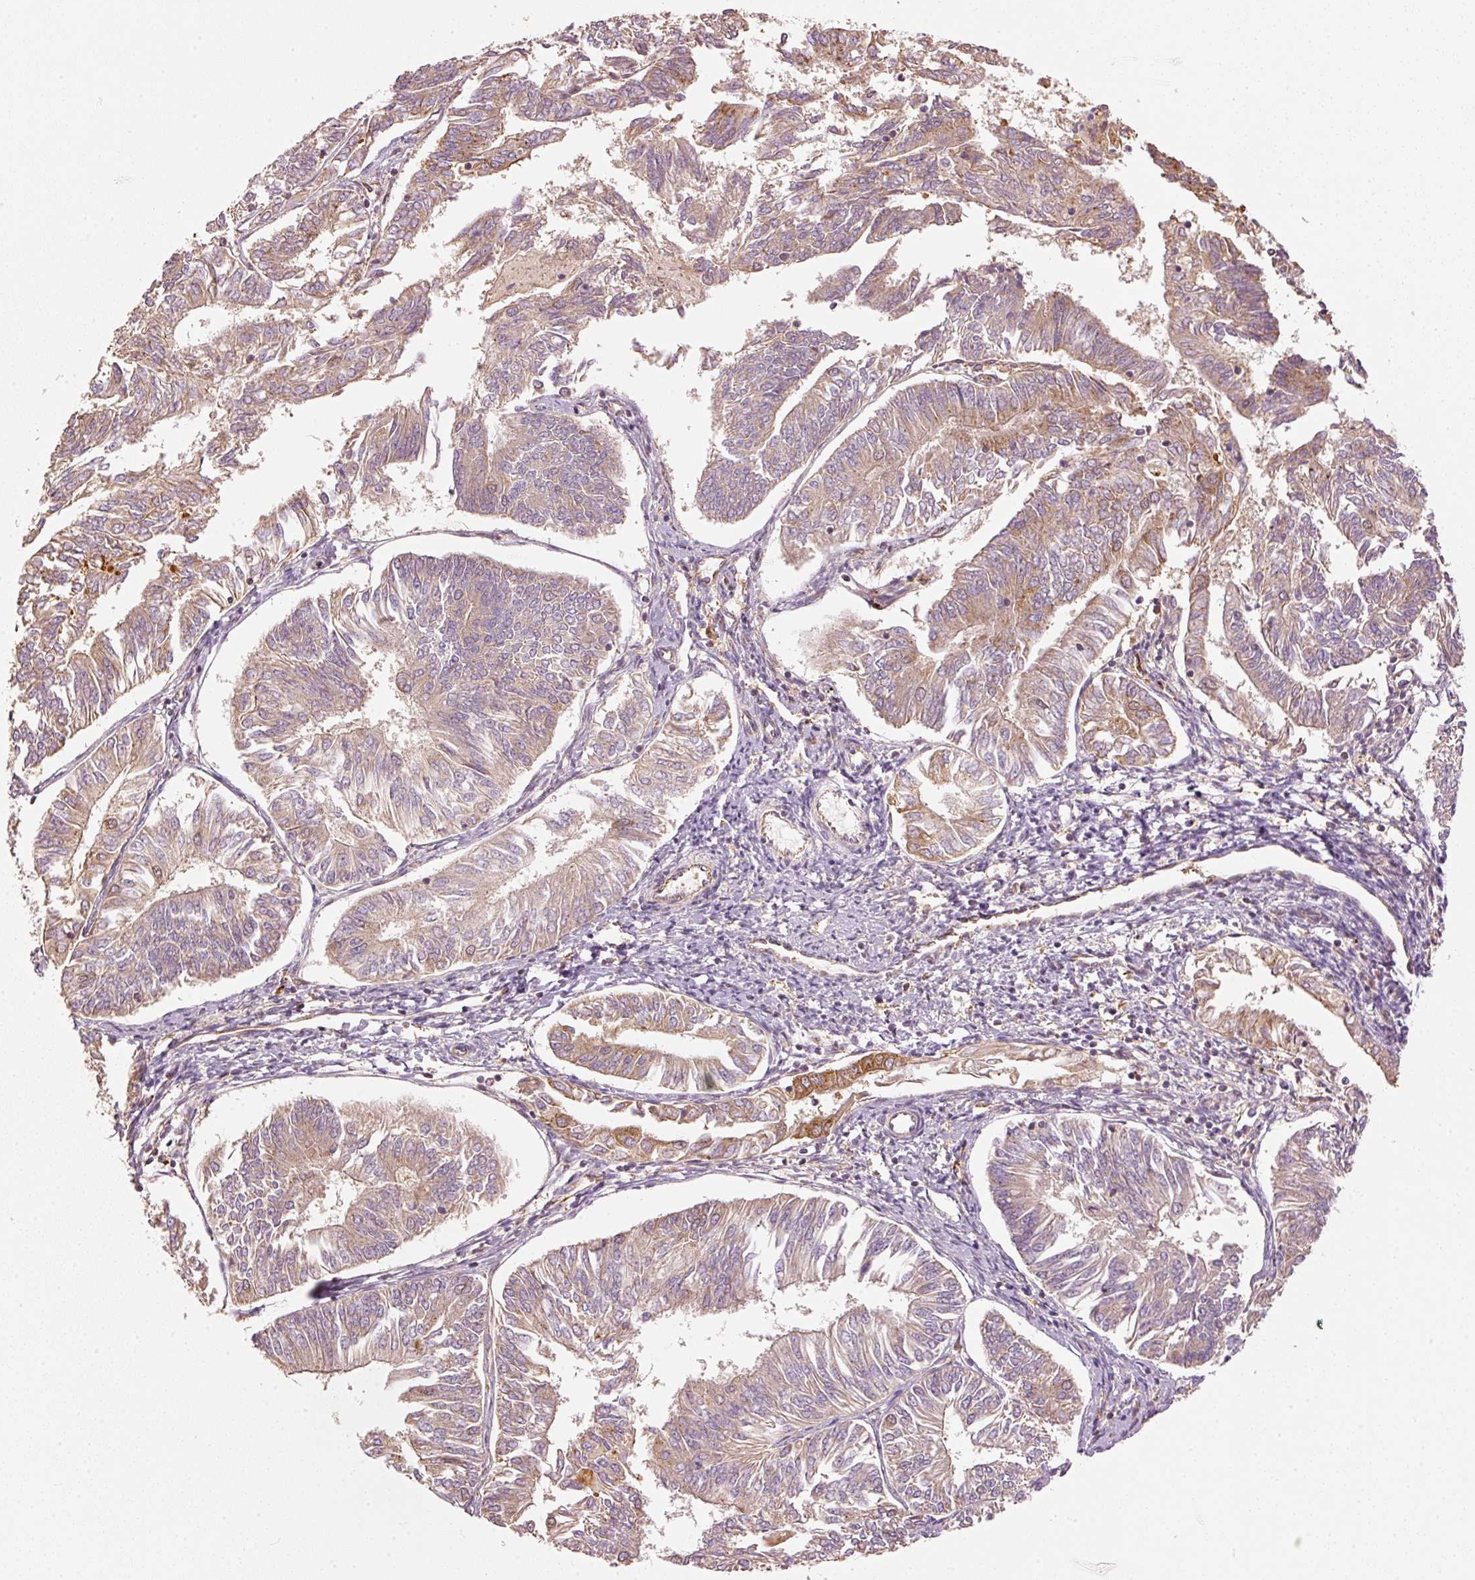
{"staining": {"intensity": "moderate", "quantity": "25%-75%", "location": "cytoplasmic/membranous"}, "tissue": "endometrial cancer", "cell_type": "Tumor cells", "image_type": "cancer", "snomed": [{"axis": "morphology", "description": "Adenocarcinoma, NOS"}, {"axis": "topography", "description": "Endometrium"}], "caption": "DAB (3,3'-diaminobenzidine) immunohistochemical staining of endometrial cancer reveals moderate cytoplasmic/membranous protein positivity in approximately 25%-75% of tumor cells.", "gene": "MTHFD1L", "patient": {"sex": "female", "age": 58}}